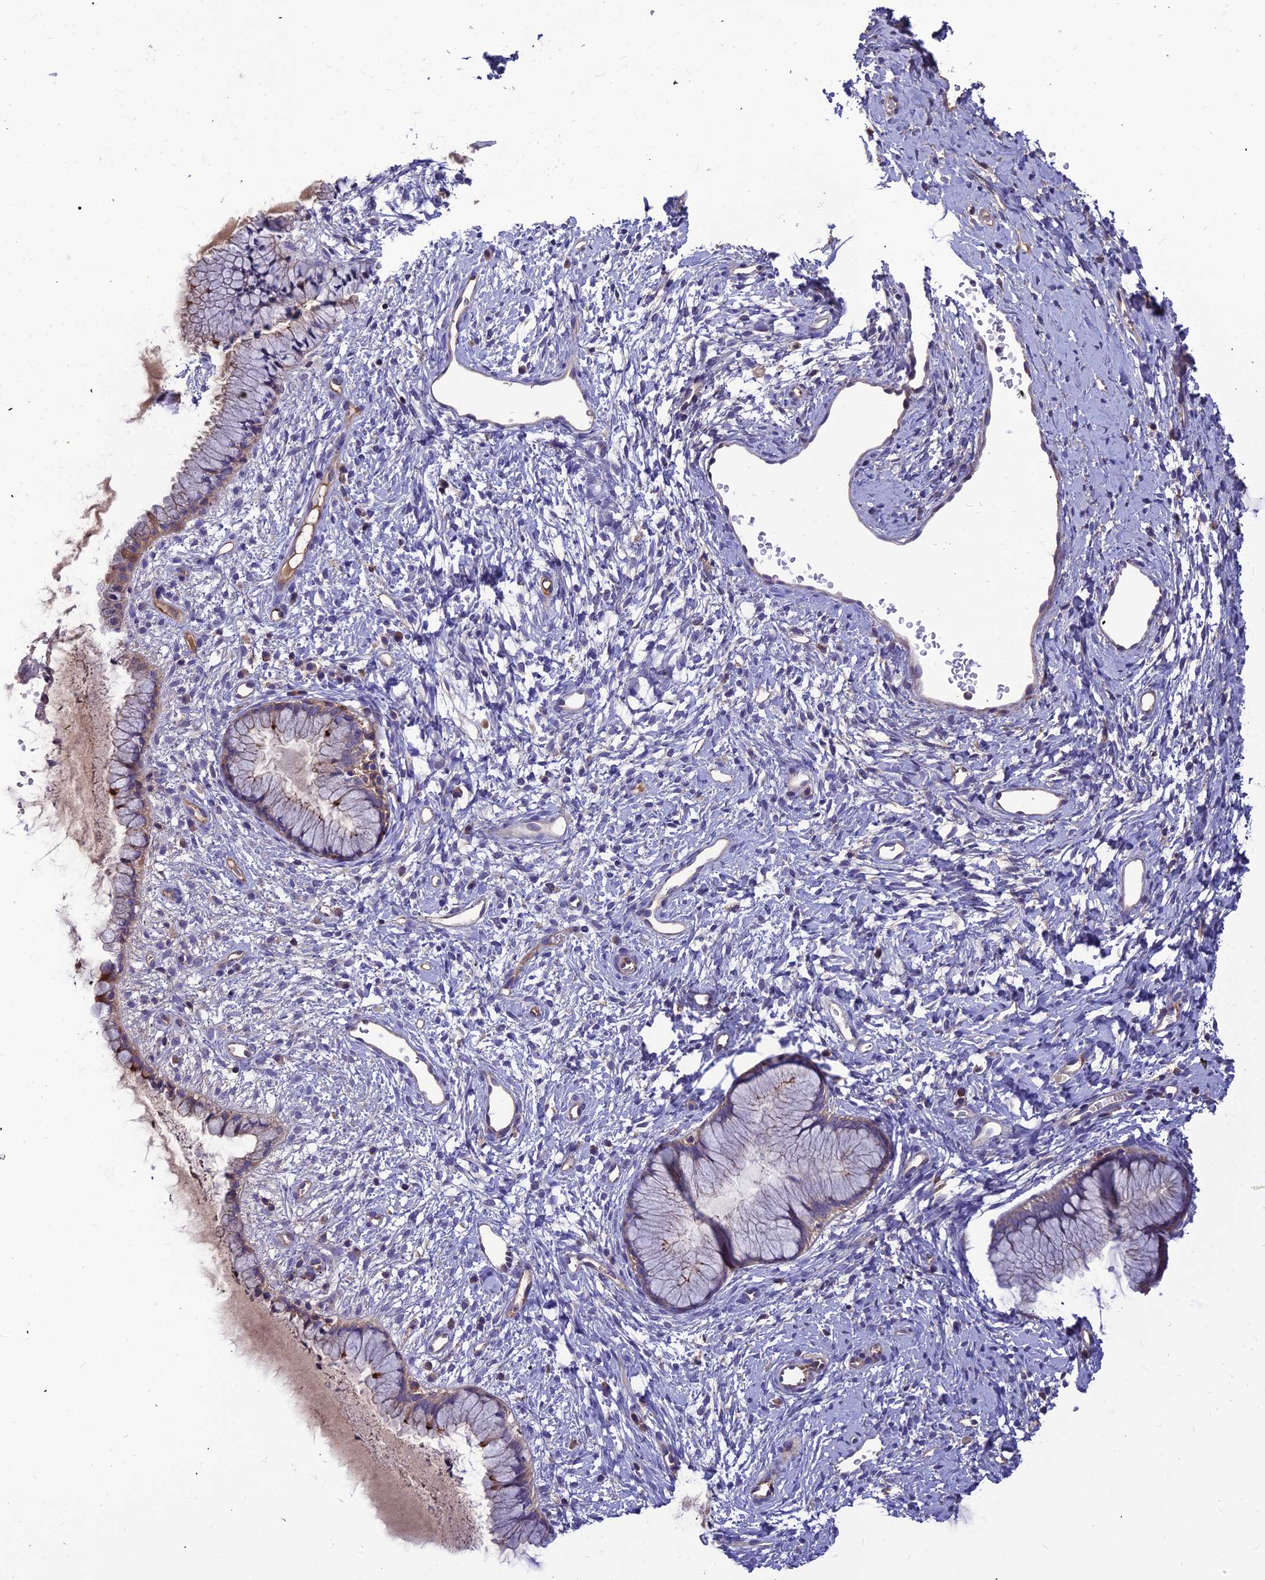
{"staining": {"intensity": "weak", "quantity": "25%-75%", "location": "cytoplasmic/membranous"}, "tissue": "cervix", "cell_type": "Glandular cells", "image_type": "normal", "snomed": [{"axis": "morphology", "description": "Normal tissue, NOS"}, {"axis": "topography", "description": "Cervix"}], "caption": "IHC staining of benign cervix, which exhibits low levels of weak cytoplasmic/membranous positivity in about 25%-75% of glandular cells indicating weak cytoplasmic/membranous protein expression. The staining was performed using DAB (3,3'-diaminobenzidine) (brown) for protein detection and nuclei were counterstained in hematoxylin (blue).", "gene": "ASPHD1", "patient": {"sex": "female", "age": 42}}